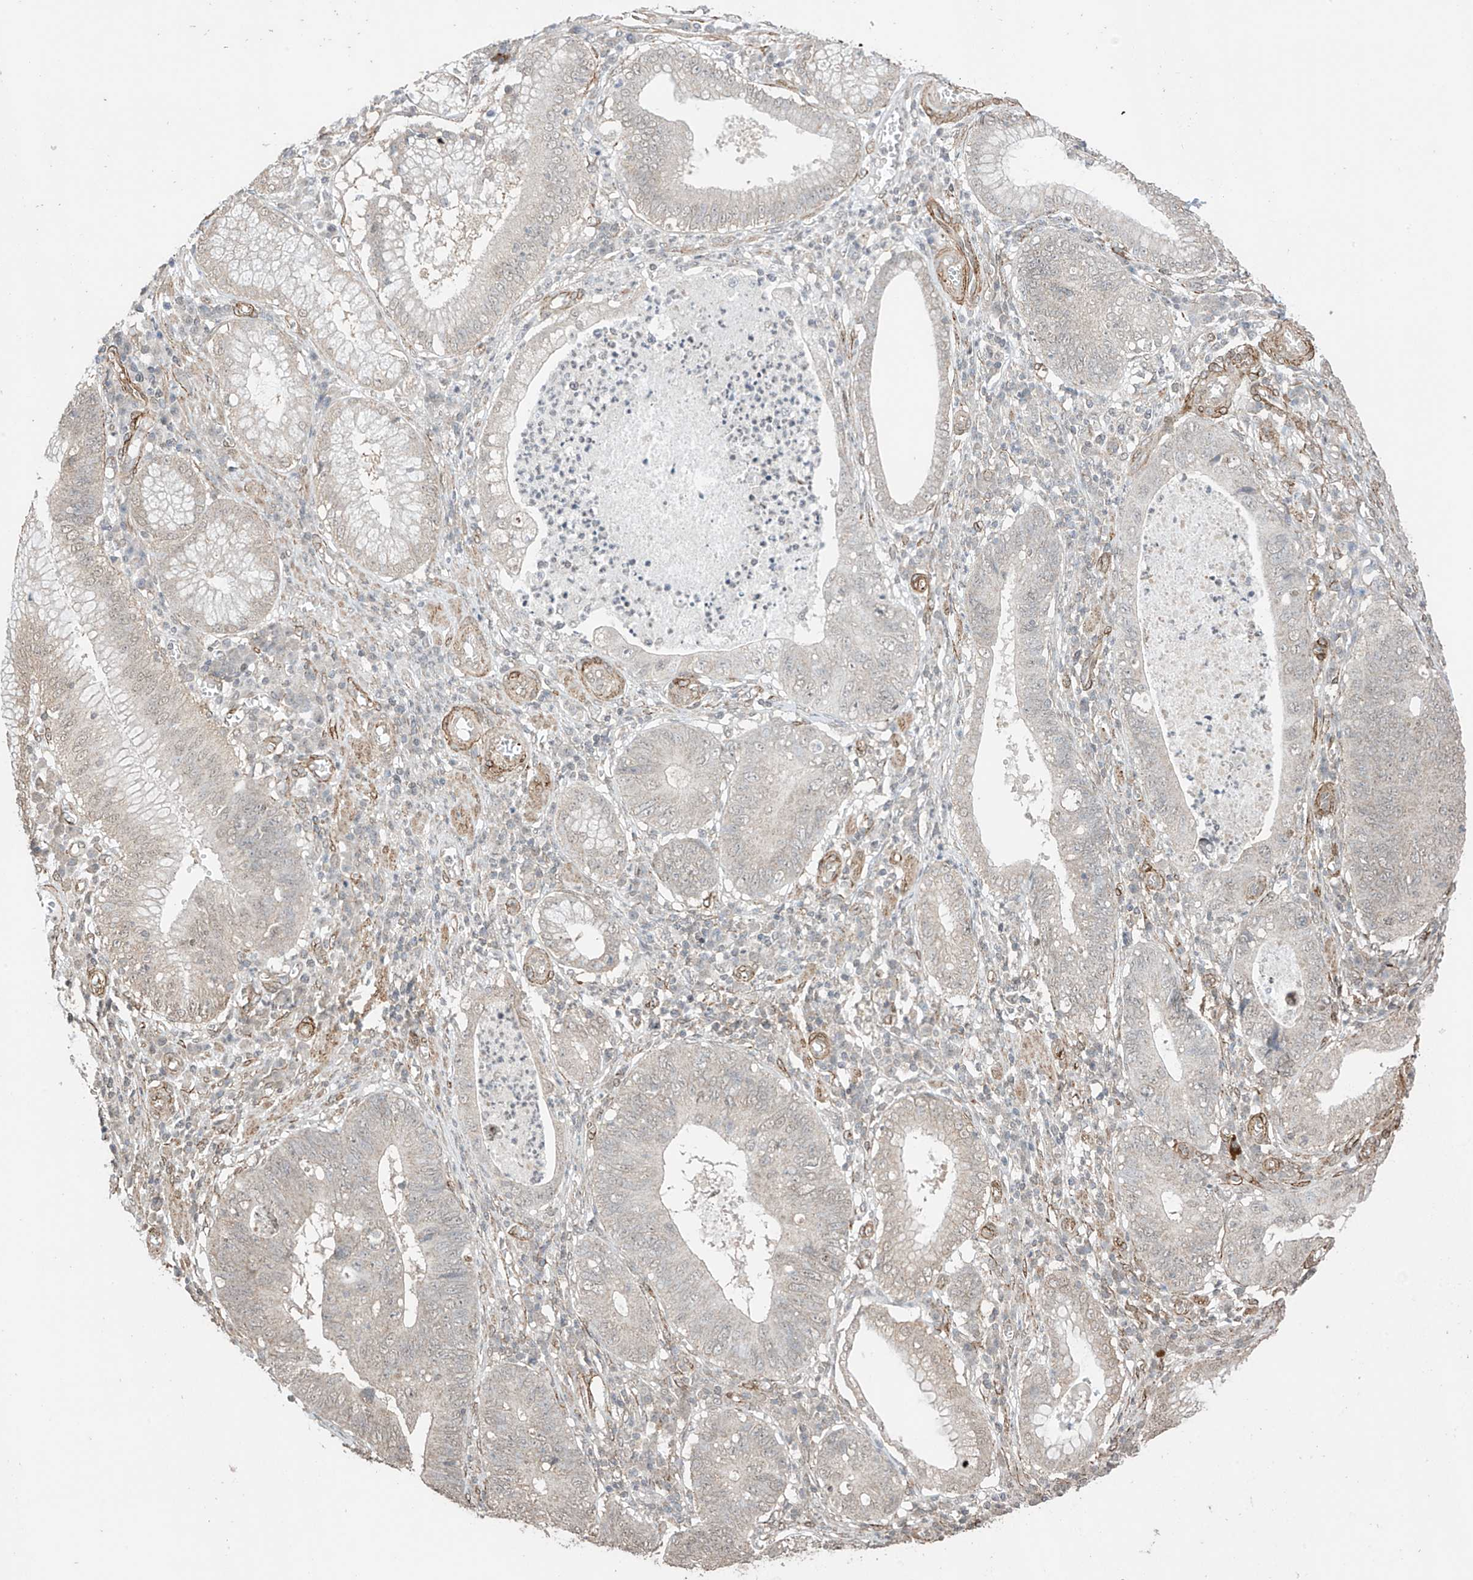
{"staining": {"intensity": "negative", "quantity": "none", "location": "none"}, "tissue": "stomach cancer", "cell_type": "Tumor cells", "image_type": "cancer", "snomed": [{"axis": "morphology", "description": "Adenocarcinoma, NOS"}, {"axis": "topography", "description": "Stomach"}], "caption": "Adenocarcinoma (stomach) was stained to show a protein in brown. There is no significant staining in tumor cells. The staining was performed using DAB (3,3'-diaminobenzidine) to visualize the protein expression in brown, while the nuclei were stained in blue with hematoxylin (Magnification: 20x).", "gene": "TTLL5", "patient": {"sex": "male", "age": 59}}